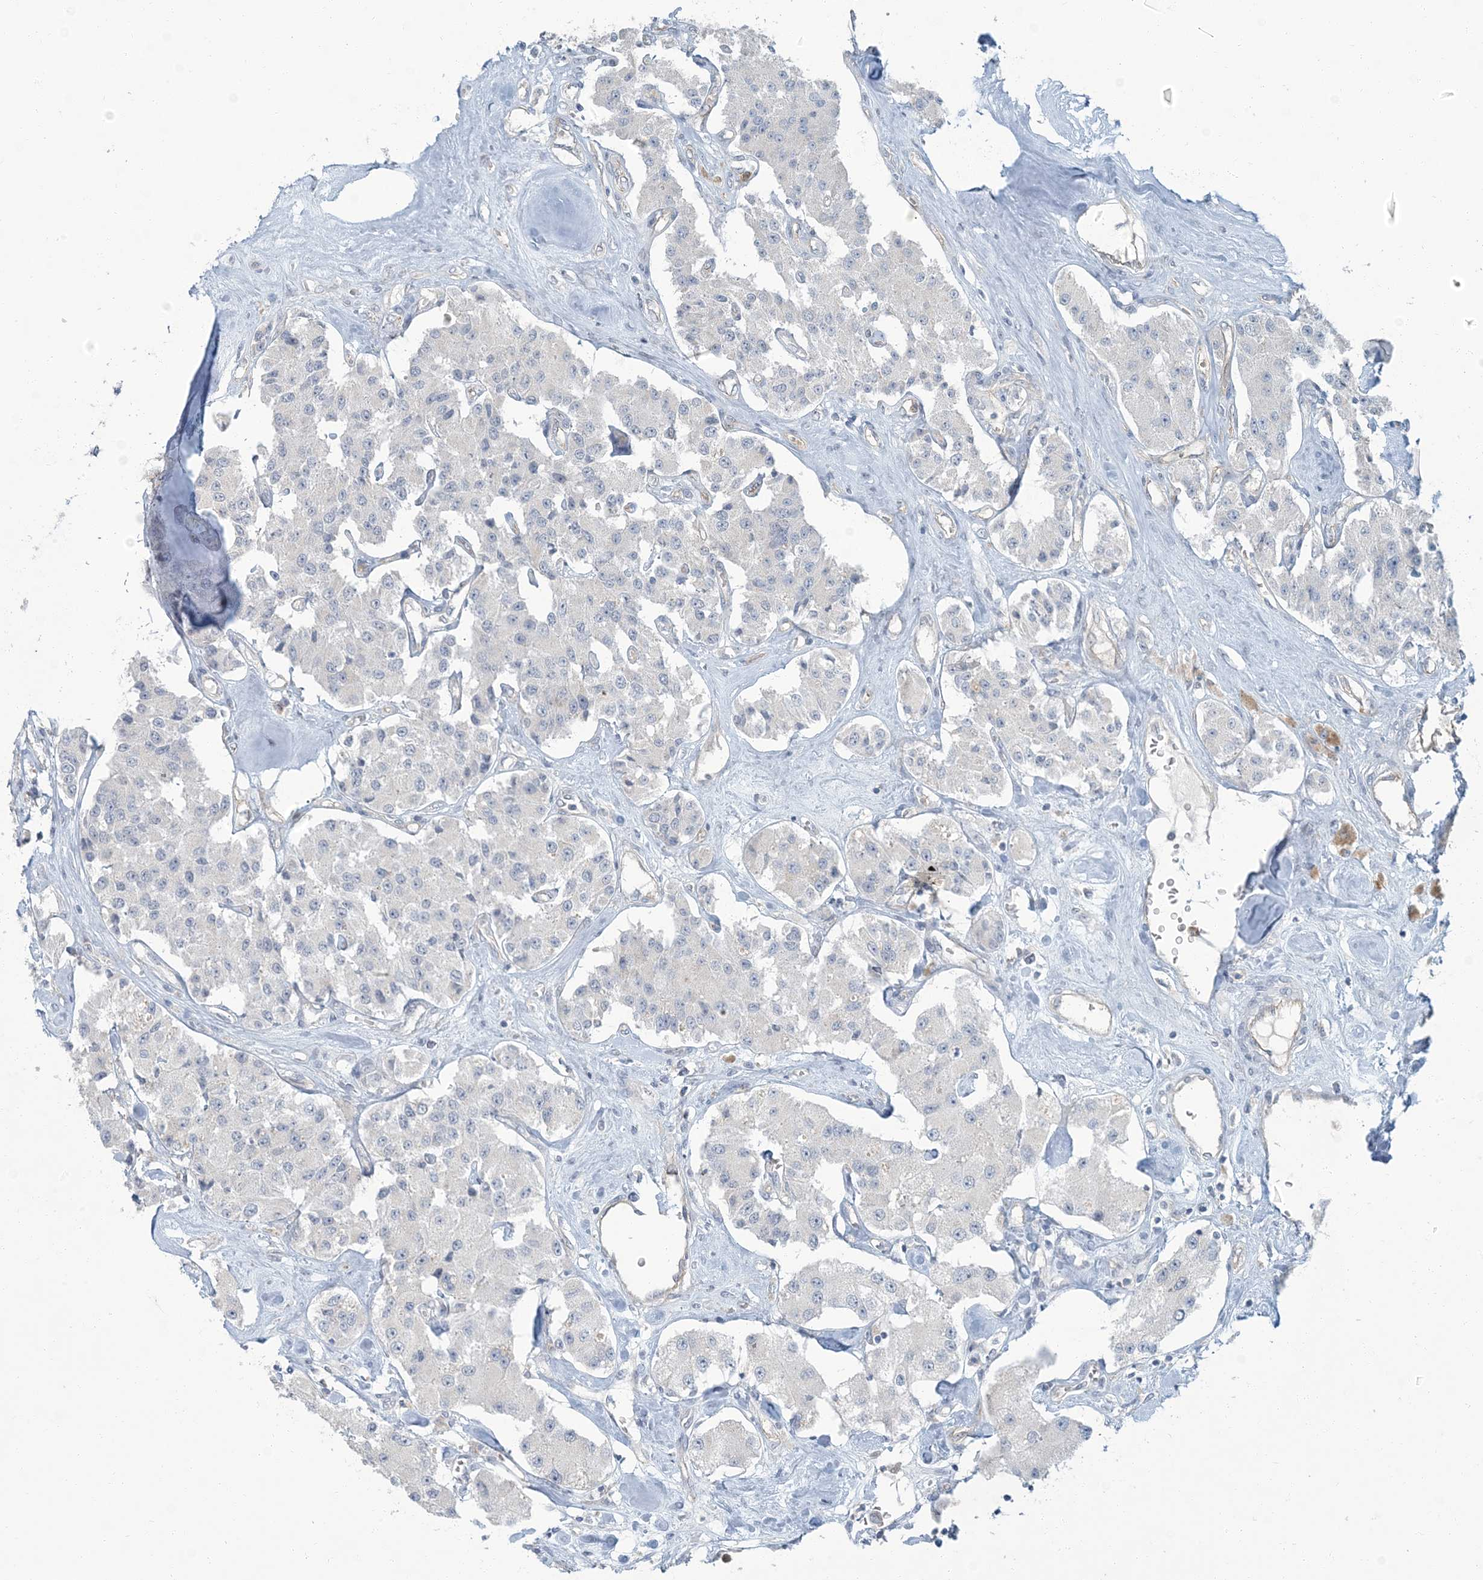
{"staining": {"intensity": "negative", "quantity": "none", "location": "none"}, "tissue": "carcinoid", "cell_type": "Tumor cells", "image_type": "cancer", "snomed": [{"axis": "morphology", "description": "Carcinoid, malignant, NOS"}, {"axis": "topography", "description": "Pancreas"}], "caption": "There is no significant positivity in tumor cells of malignant carcinoid. The staining was performed using DAB (3,3'-diaminobenzidine) to visualize the protein expression in brown, while the nuclei were stained in blue with hematoxylin (Magnification: 20x).", "gene": "EPHA4", "patient": {"sex": "male", "age": 41}}